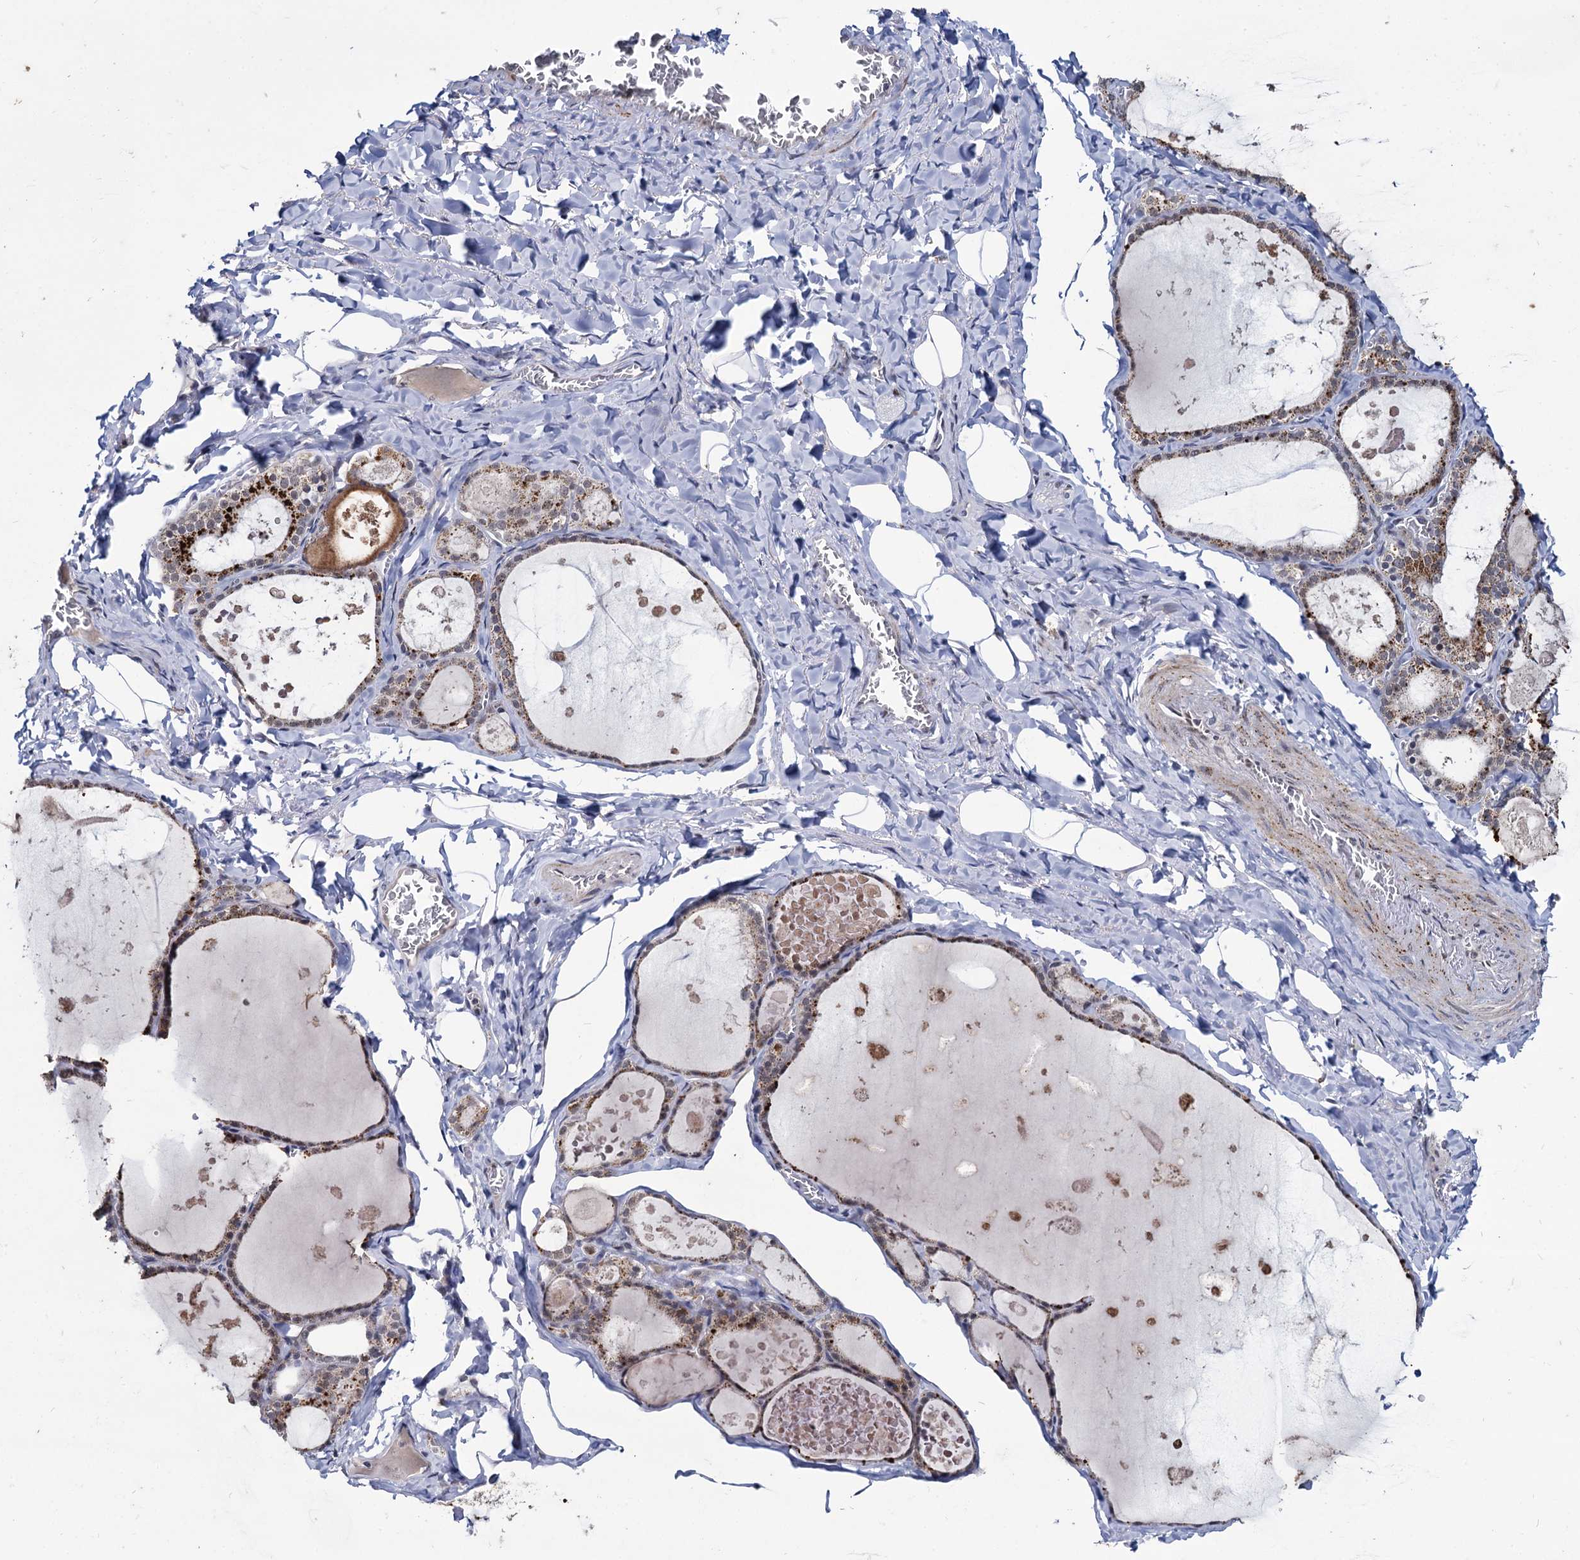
{"staining": {"intensity": "strong", "quantity": "25%-75%", "location": "cytoplasmic/membranous,nuclear"}, "tissue": "thyroid gland", "cell_type": "Glandular cells", "image_type": "normal", "snomed": [{"axis": "morphology", "description": "Normal tissue, NOS"}, {"axis": "topography", "description": "Thyroid gland"}], "caption": "Strong cytoplasmic/membranous,nuclear staining for a protein is appreciated in about 25%-75% of glandular cells of benign thyroid gland using immunohistochemistry (IHC).", "gene": "RPUSD4", "patient": {"sex": "male", "age": 56}}